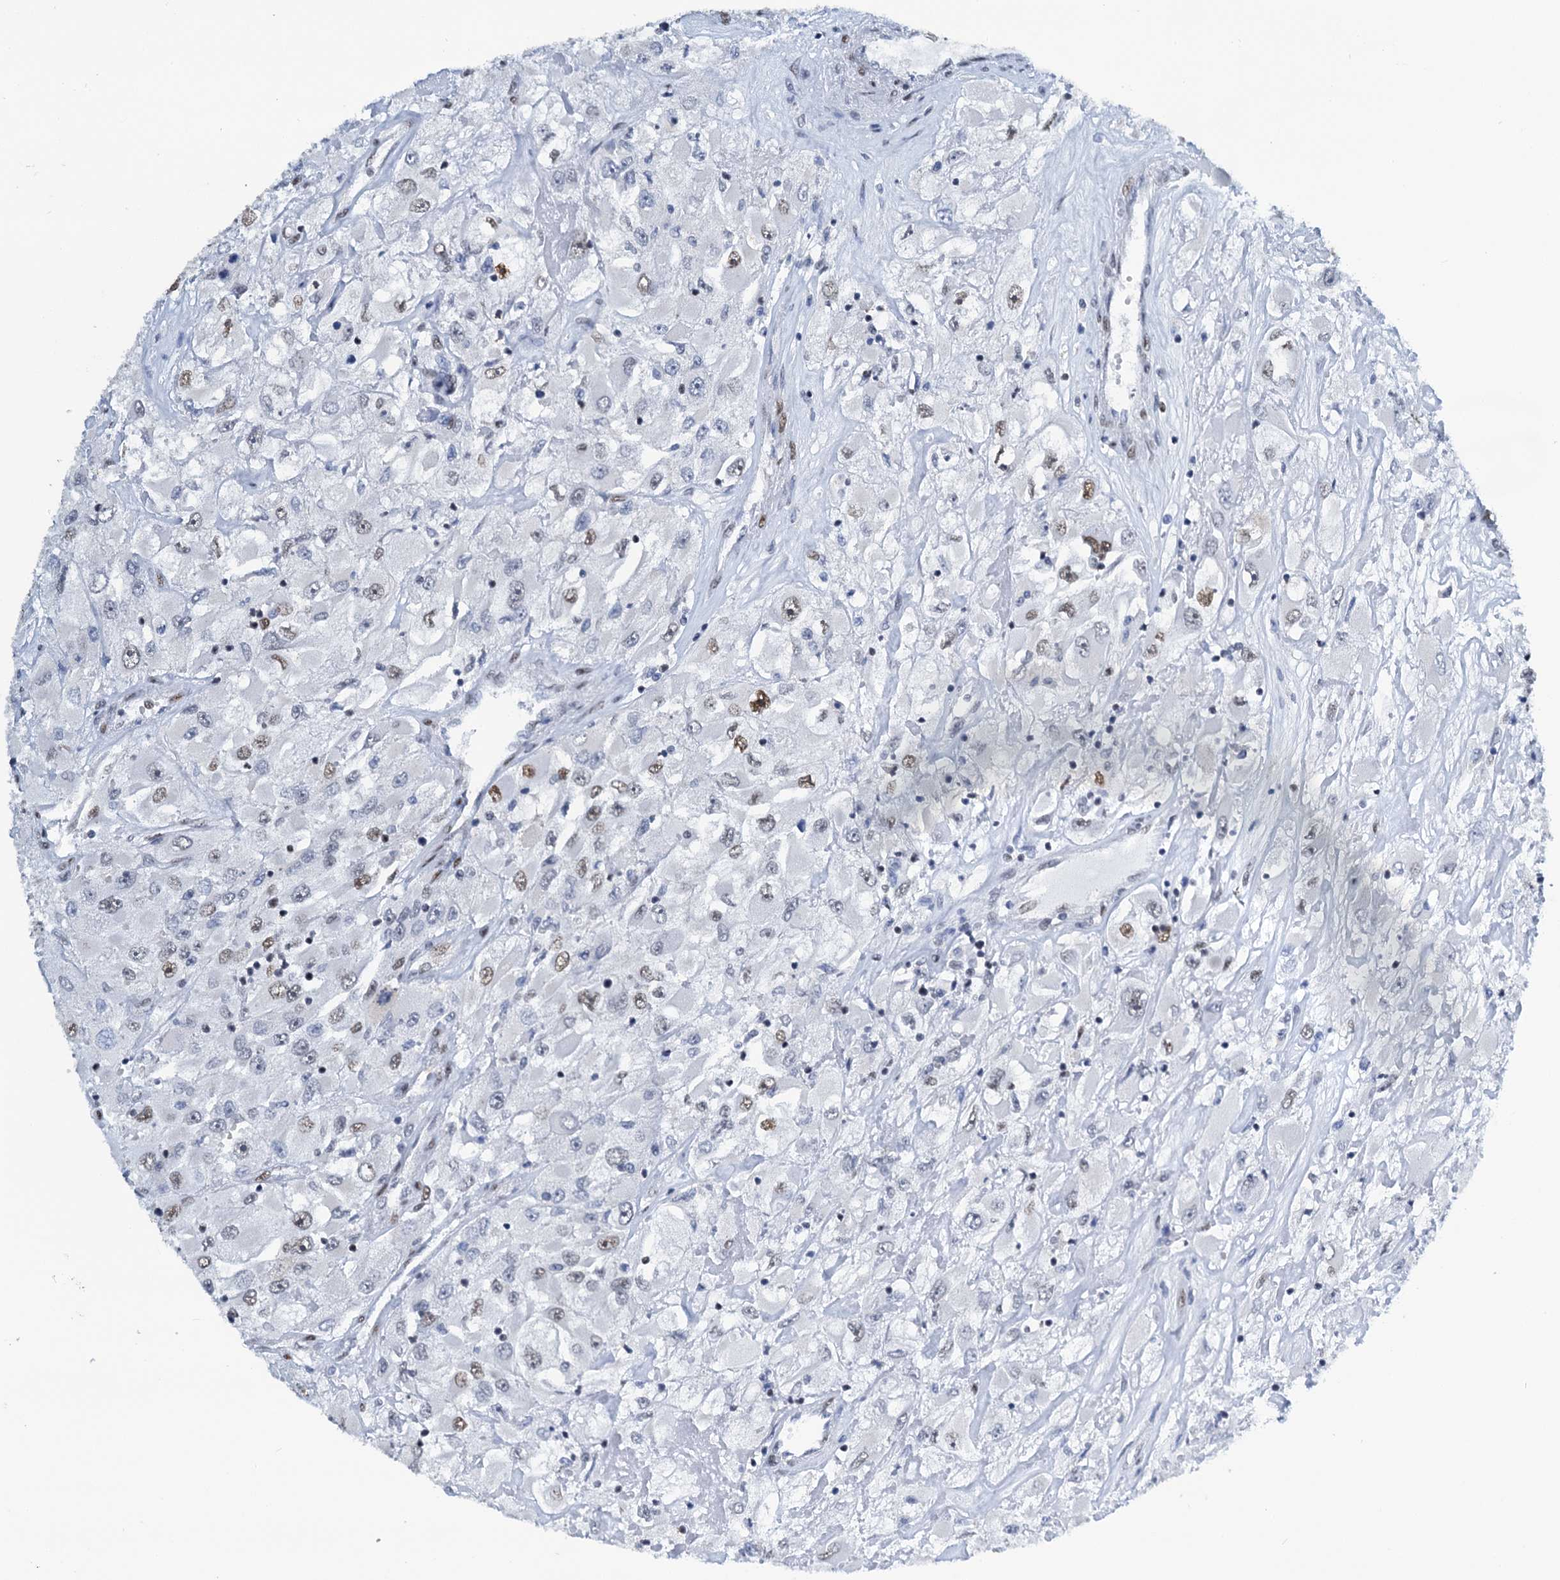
{"staining": {"intensity": "moderate", "quantity": "25%-75%", "location": "nuclear"}, "tissue": "renal cancer", "cell_type": "Tumor cells", "image_type": "cancer", "snomed": [{"axis": "morphology", "description": "Adenocarcinoma, NOS"}, {"axis": "topography", "description": "Kidney"}], "caption": "Renal cancer (adenocarcinoma) stained for a protein exhibits moderate nuclear positivity in tumor cells.", "gene": "SLTM", "patient": {"sex": "female", "age": 52}}